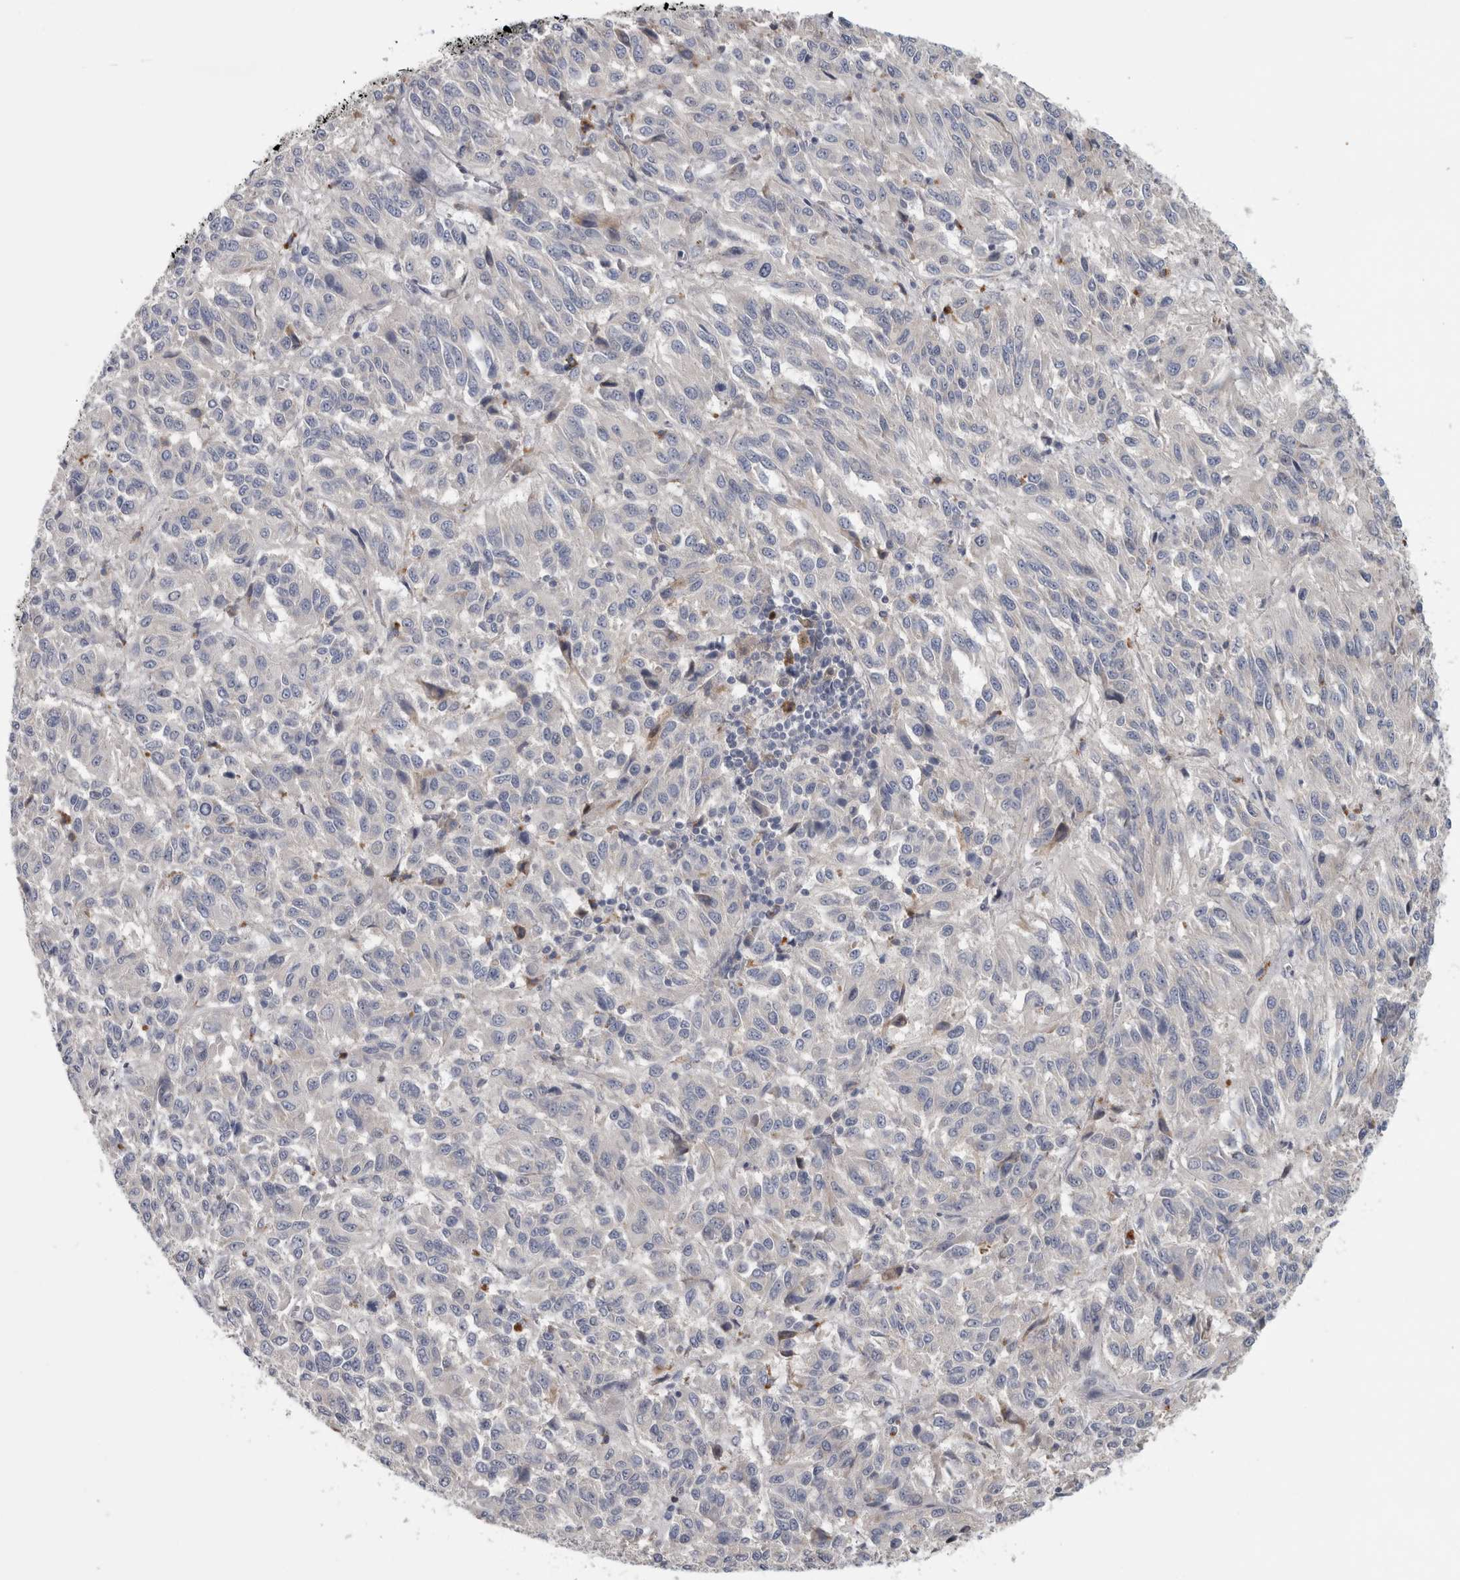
{"staining": {"intensity": "negative", "quantity": "none", "location": "none"}, "tissue": "melanoma", "cell_type": "Tumor cells", "image_type": "cancer", "snomed": [{"axis": "morphology", "description": "Malignant melanoma, Metastatic site"}, {"axis": "topography", "description": "Lung"}], "caption": "An image of malignant melanoma (metastatic site) stained for a protein demonstrates no brown staining in tumor cells.", "gene": "ATXN2", "patient": {"sex": "male", "age": 64}}